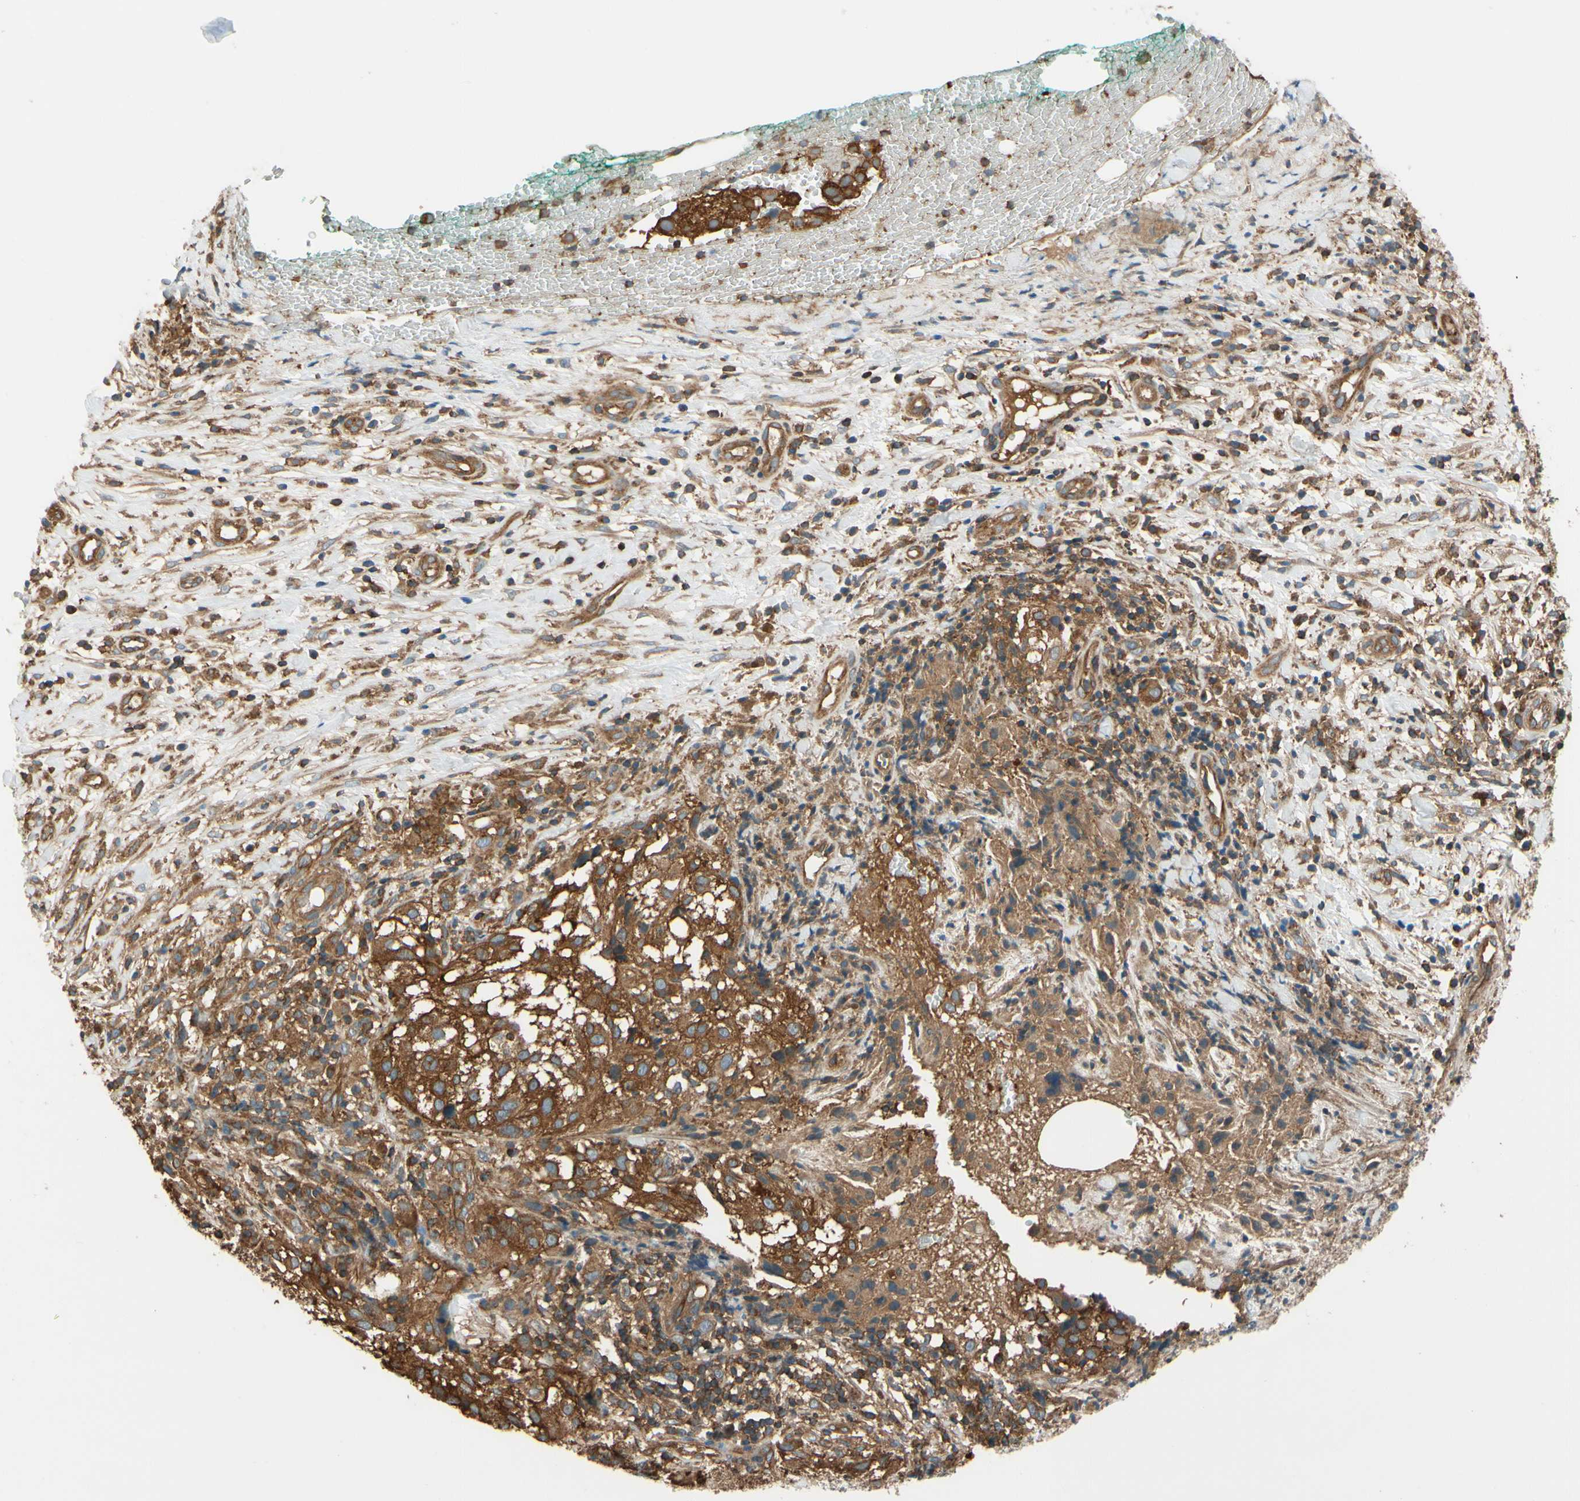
{"staining": {"intensity": "moderate", "quantity": "25%-75%", "location": "cytoplasmic/membranous"}, "tissue": "melanoma", "cell_type": "Tumor cells", "image_type": "cancer", "snomed": [{"axis": "morphology", "description": "Necrosis, NOS"}, {"axis": "morphology", "description": "Malignant melanoma, NOS"}, {"axis": "topography", "description": "Skin"}], "caption": "The micrograph shows immunohistochemical staining of melanoma. There is moderate cytoplasmic/membranous expression is identified in approximately 25%-75% of tumor cells.", "gene": "EPS15", "patient": {"sex": "female", "age": 87}}